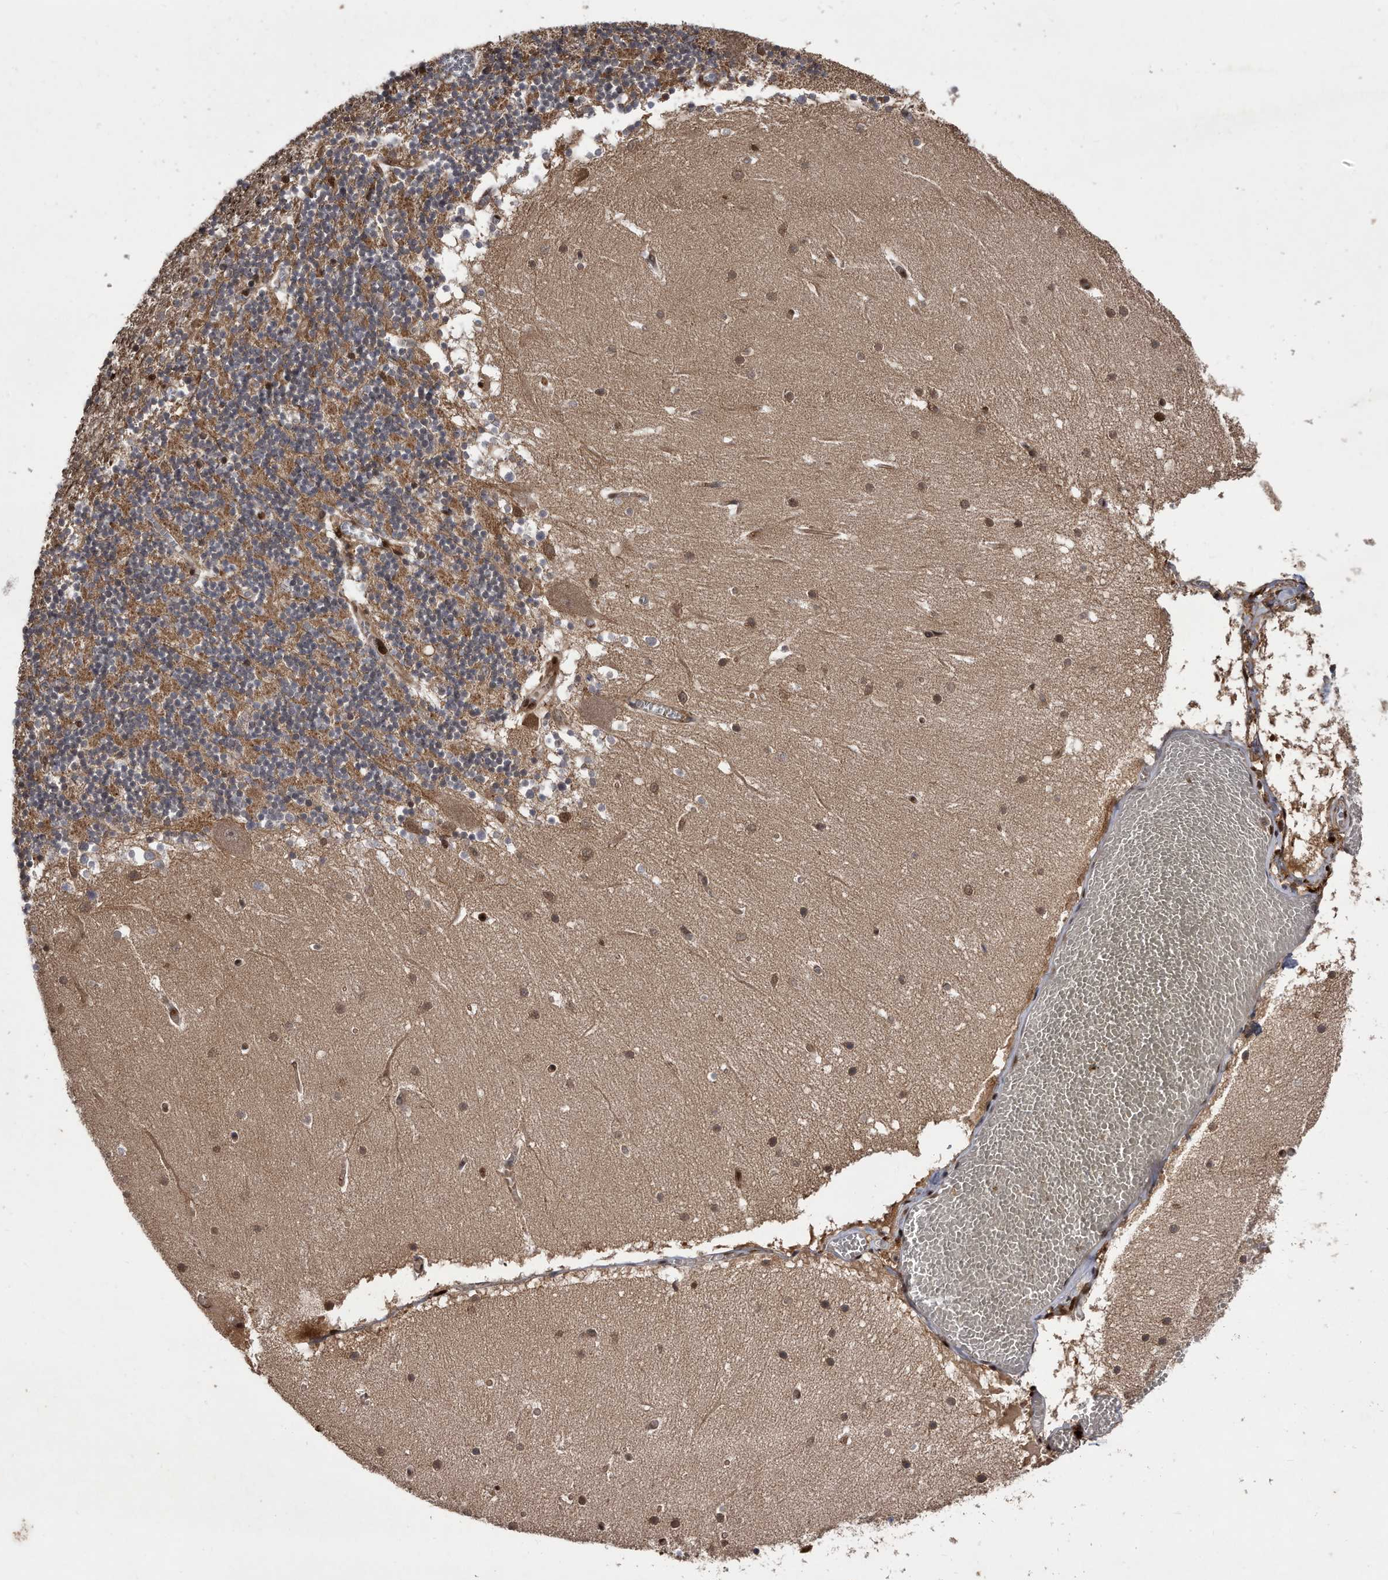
{"staining": {"intensity": "moderate", "quantity": ">75%", "location": "cytoplasmic/membranous,nuclear"}, "tissue": "cerebellum", "cell_type": "Cells in granular layer", "image_type": "normal", "snomed": [{"axis": "morphology", "description": "Normal tissue, NOS"}, {"axis": "topography", "description": "Cerebellum"}], "caption": "Benign cerebellum shows moderate cytoplasmic/membranous,nuclear expression in approximately >75% of cells in granular layer.", "gene": "RAD23B", "patient": {"sex": "female", "age": 28}}